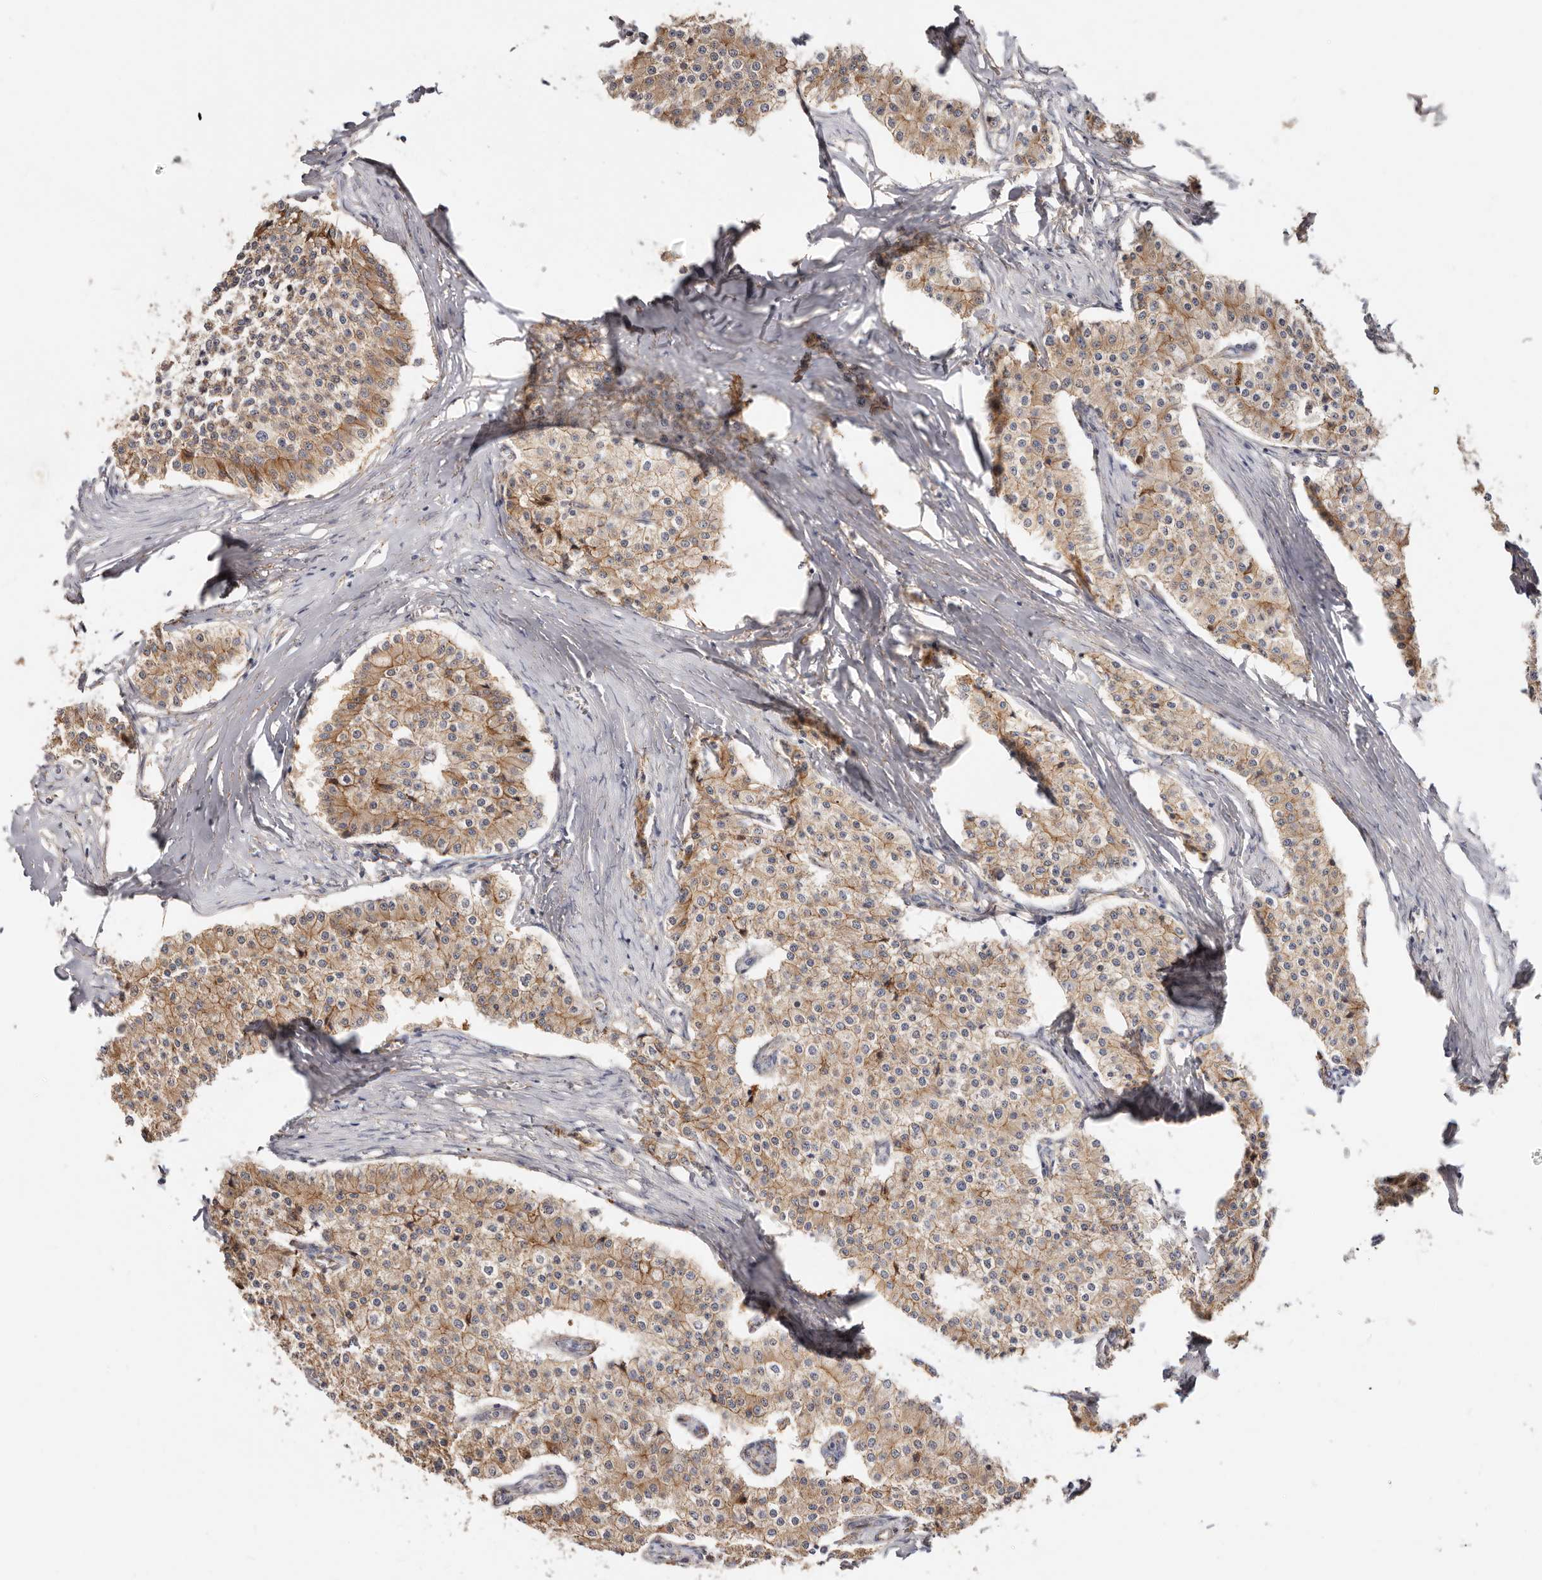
{"staining": {"intensity": "moderate", "quantity": ">75%", "location": "cytoplasmic/membranous"}, "tissue": "carcinoid", "cell_type": "Tumor cells", "image_type": "cancer", "snomed": [{"axis": "morphology", "description": "Carcinoid, malignant, NOS"}, {"axis": "topography", "description": "Colon"}], "caption": "Tumor cells reveal medium levels of moderate cytoplasmic/membranous staining in about >75% of cells in human carcinoid.", "gene": "CTNNB1", "patient": {"sex": "female", "age": 52}}